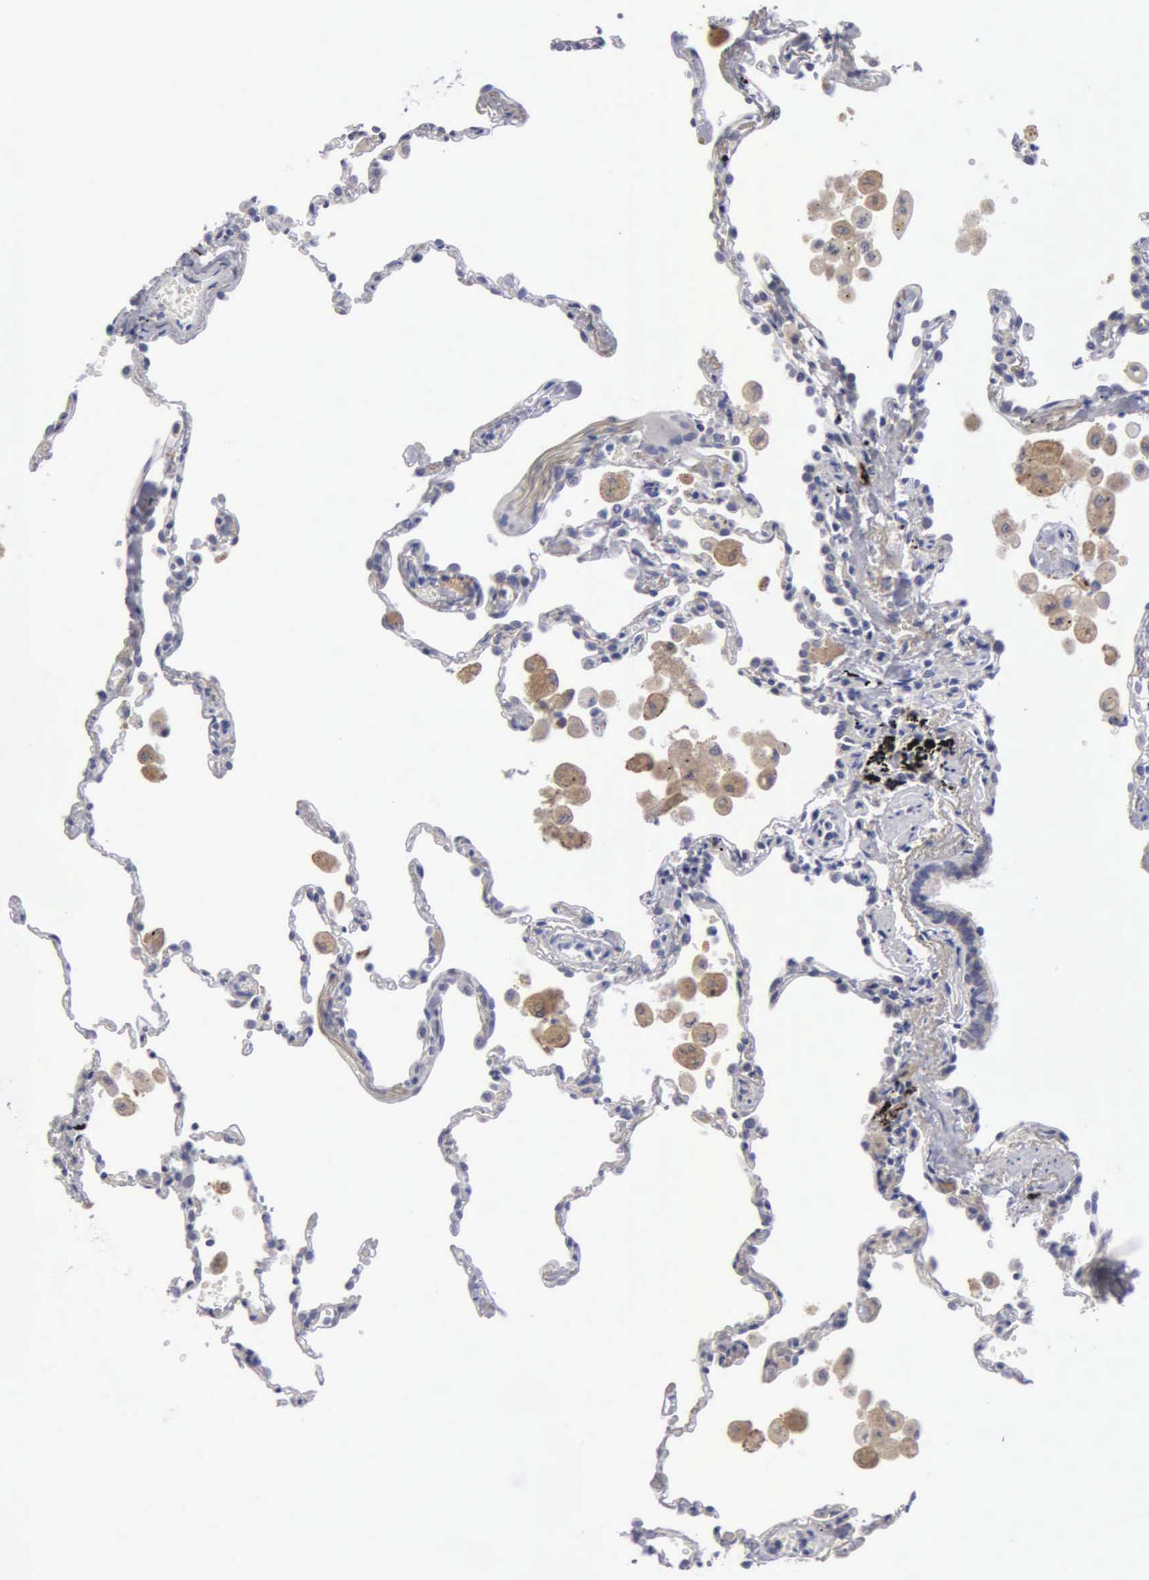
{"staining": {"intensity": "negative", "quantity": "none", "location": "none"}, "tissue": "lung", "cell_type": "Alveolar cells", "image_type": "normal", "snomed": [{"axis": "morphology", "description": "Normal tissue, NOS"}, {"axis": "topography", "description": "Lung"}], "caption": "This is an IHC photomicrograph of benign lung. There is no expression in alveolar cells.", "gene": "TXLNG", "patient": {"sex": "male", "age": 71}}